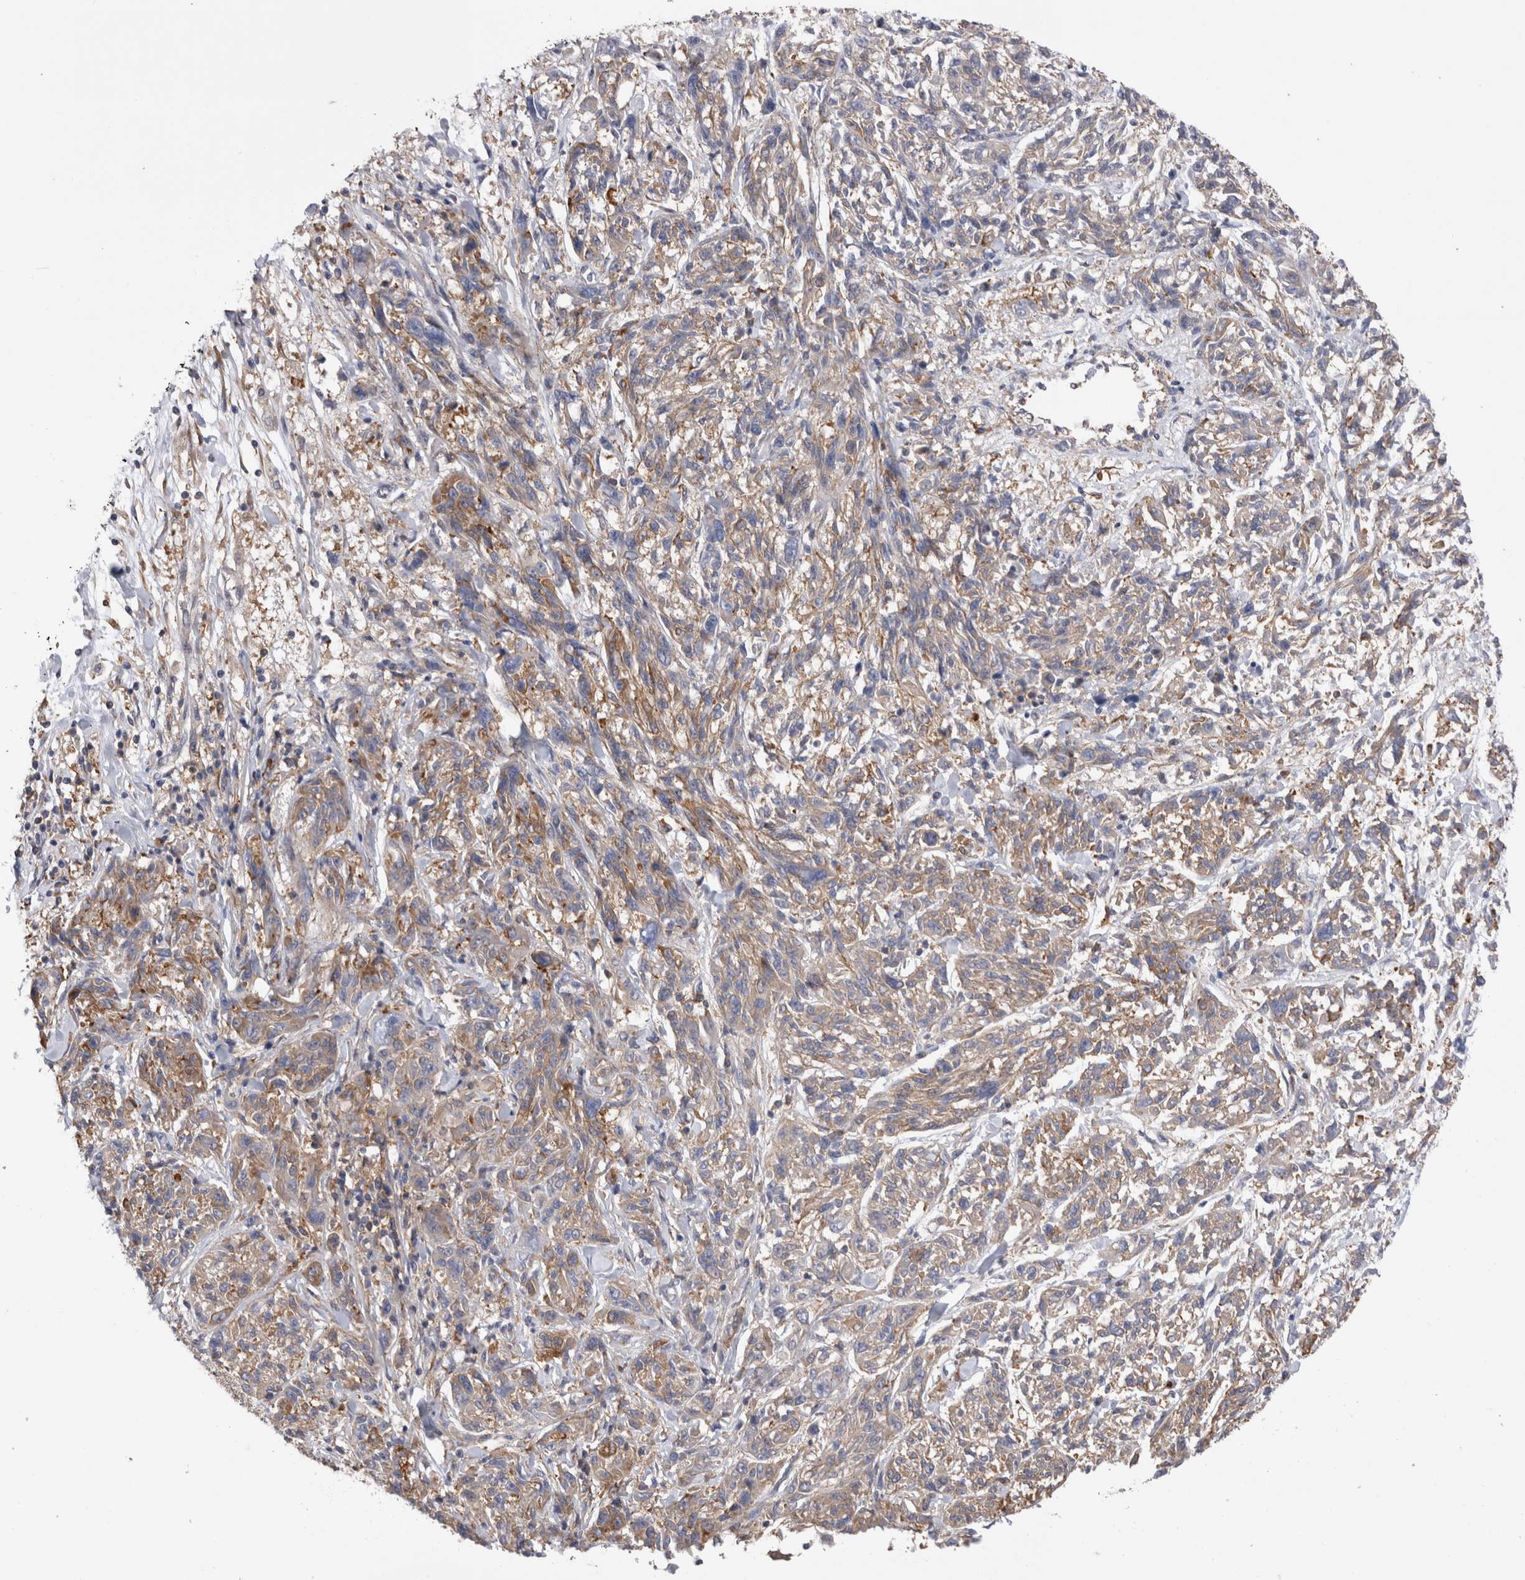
{"staining": {"intensity": "weak", "quantity": ">75%", "location": "cytoplasmic/membranous"}, "tissue": "melanoma", "cell_type": "Tumor cells", "image_type": "cancer", "snomed": [{"axis": "morphology", "description": "Malignant melanoma, NOS"}, {"axis": "topography", "description": "Skin"}], "caption": "DAB immunohistochemical staining of human melanoma shows weak cytoplasmic/membranous protein expression in about >75% of tumor cells.", "gene": "RAB11FIP1", "patient": {"sex": "male", "age": 53}}